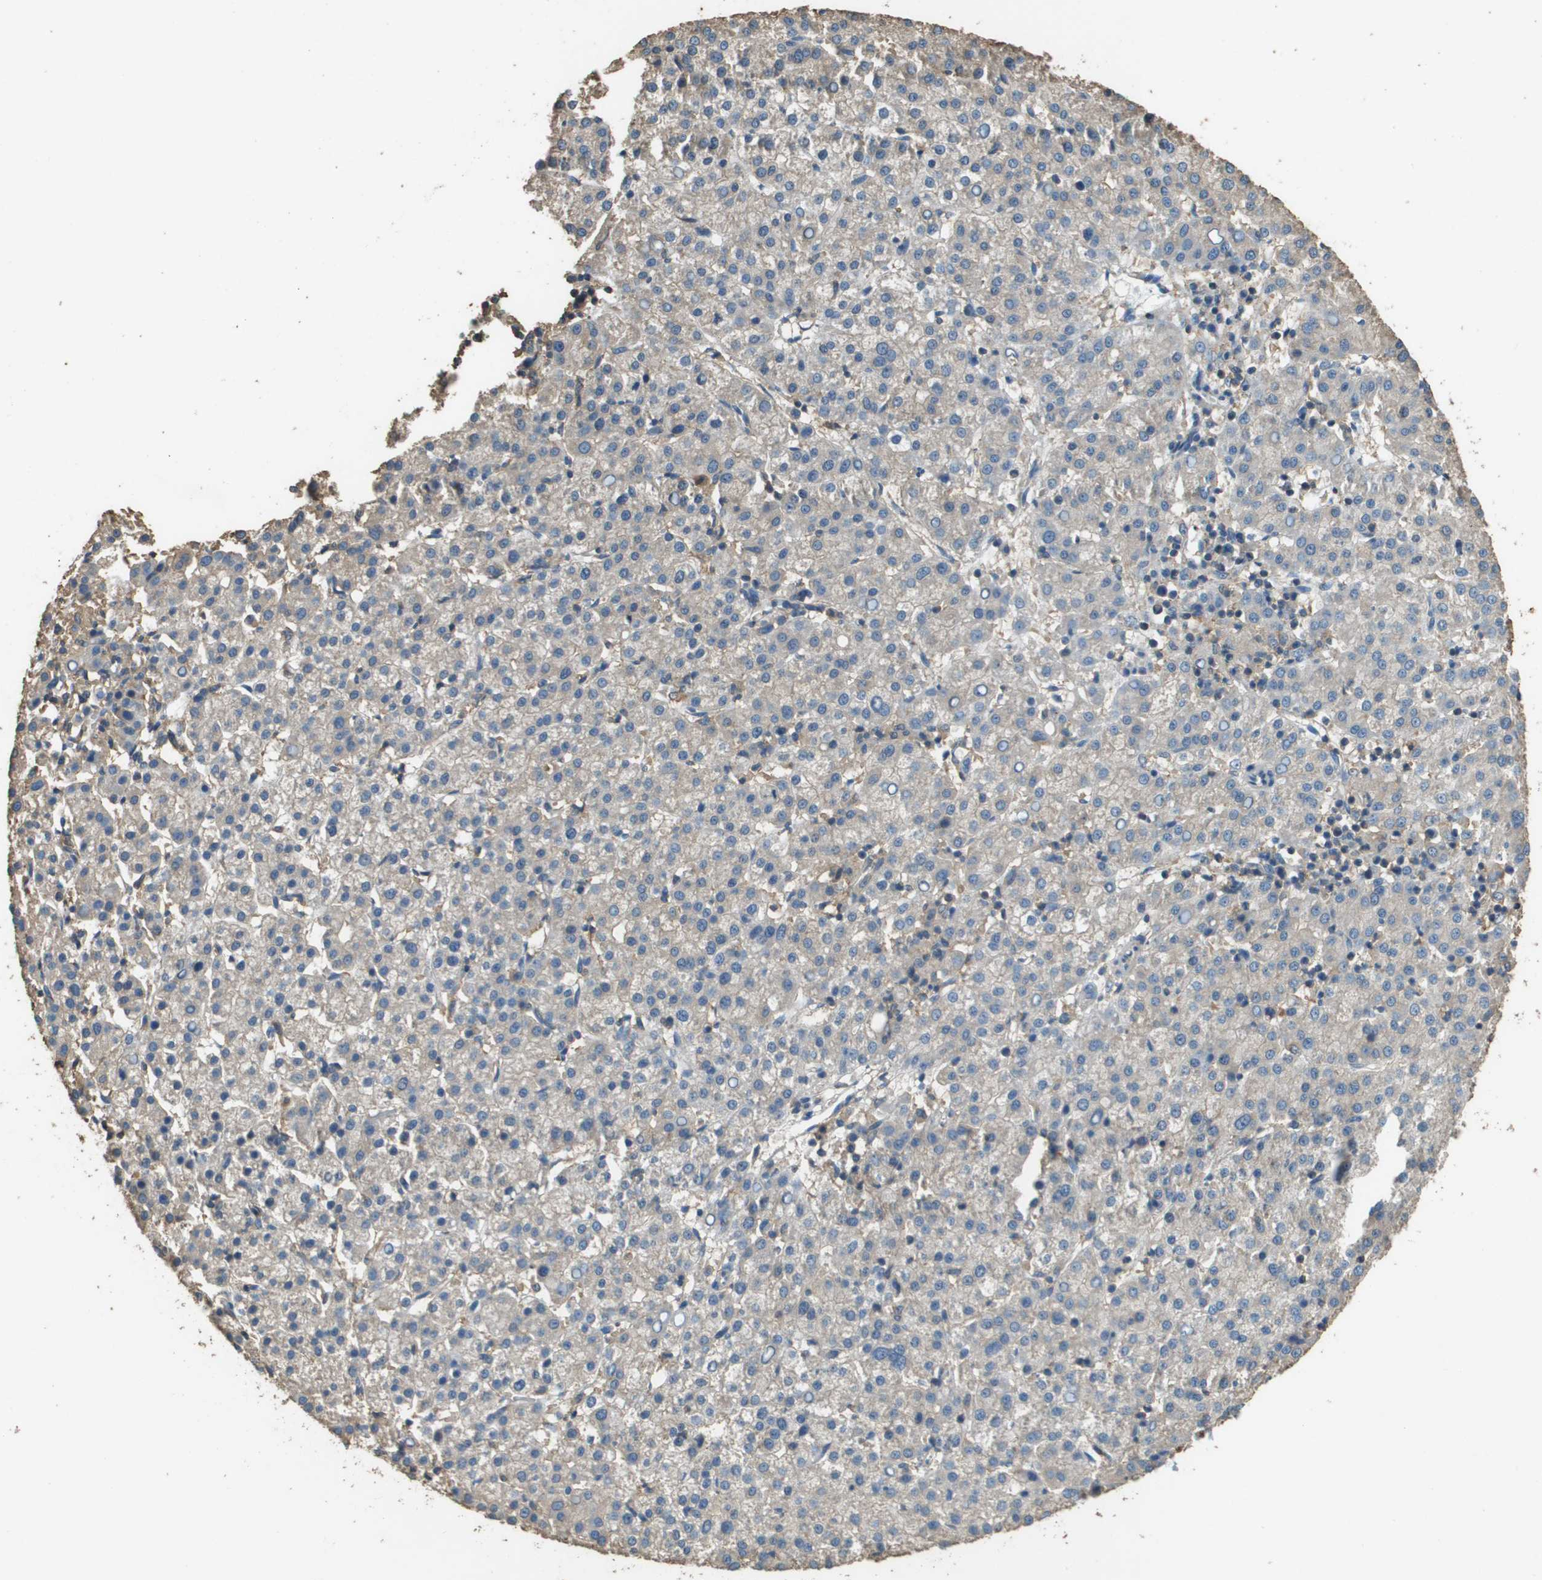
{"staining": {"intensity": "negative", "quantity": "none", "location": "none"}, "tissue": "liver cancer", "cell_type": "Tumor cells", "image_type": "cancer", "snomed": [{"axis": "morphology", "description": "Carcinoma, Hepatocellular, NOS"}, {"axis": "topography", "description": "Liver"}], "caption": "The photomicrograph reveals no staining of tumor cells in liver cancer (hepatocellular carcinoma).", "gene": "MS4A7", "patient": {"sex": "female", "age": 58}}